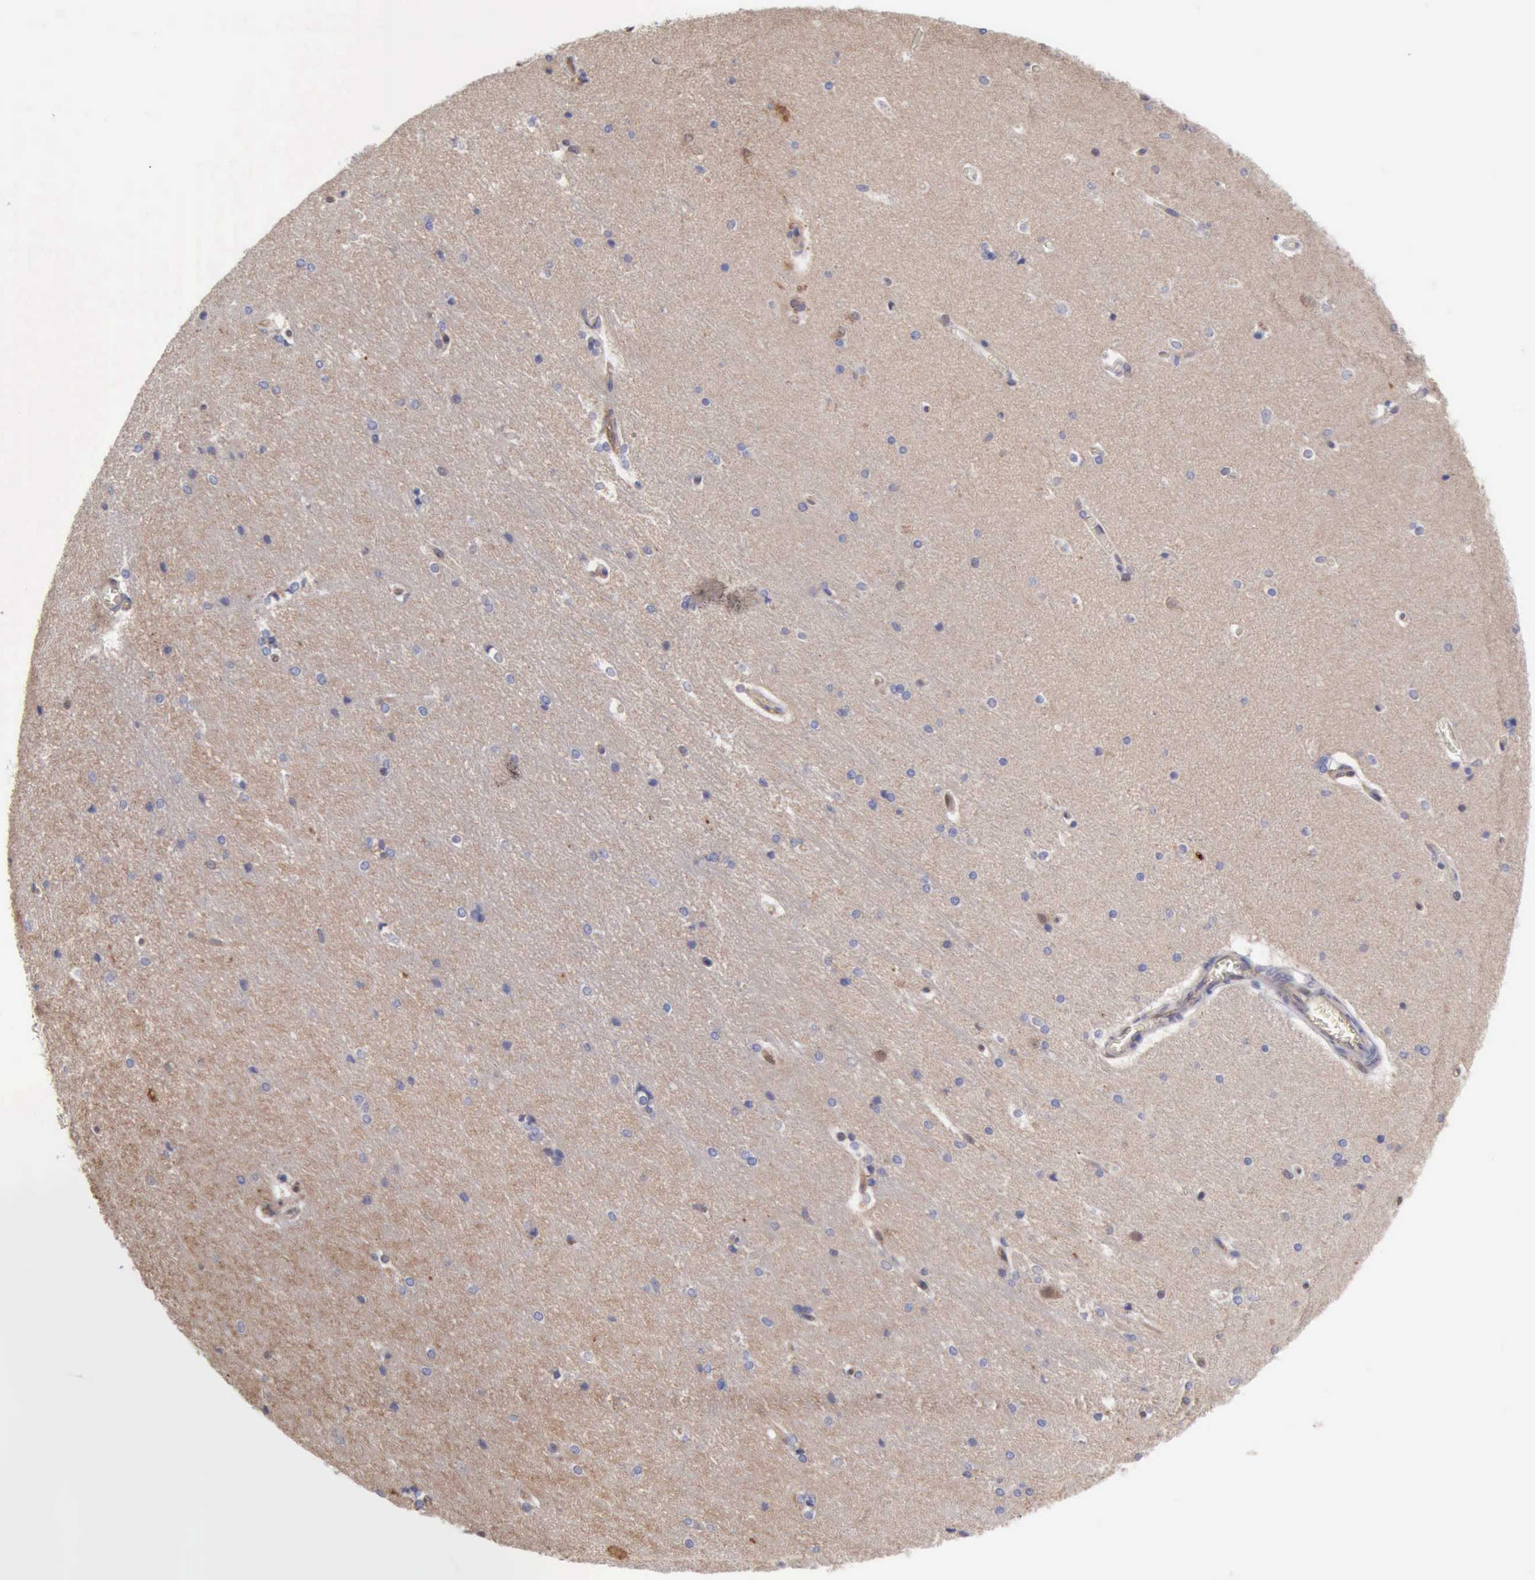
{"staining": {"intensity": "weak", "quantity": ">75%", "location": "cytoplasmic/membranous"}, "tissue": "hippocampus", "cell_type": "Glial cells", "image_type": "normal", "snomed": [{"axis": "morphology", "description": "Normal tissue, NOS"}, {"axis": "topography", "description": "Hippocampus"}], "caption": "IHC micrograph of unremarkable human hippocampus stained for a protein (brown), which demonstrates low levels of weak cytoplasmic/membranous staining in about >75% of glial cells.", "gene": "APOL2", "patient": {"sex": "female", "age": 19}}